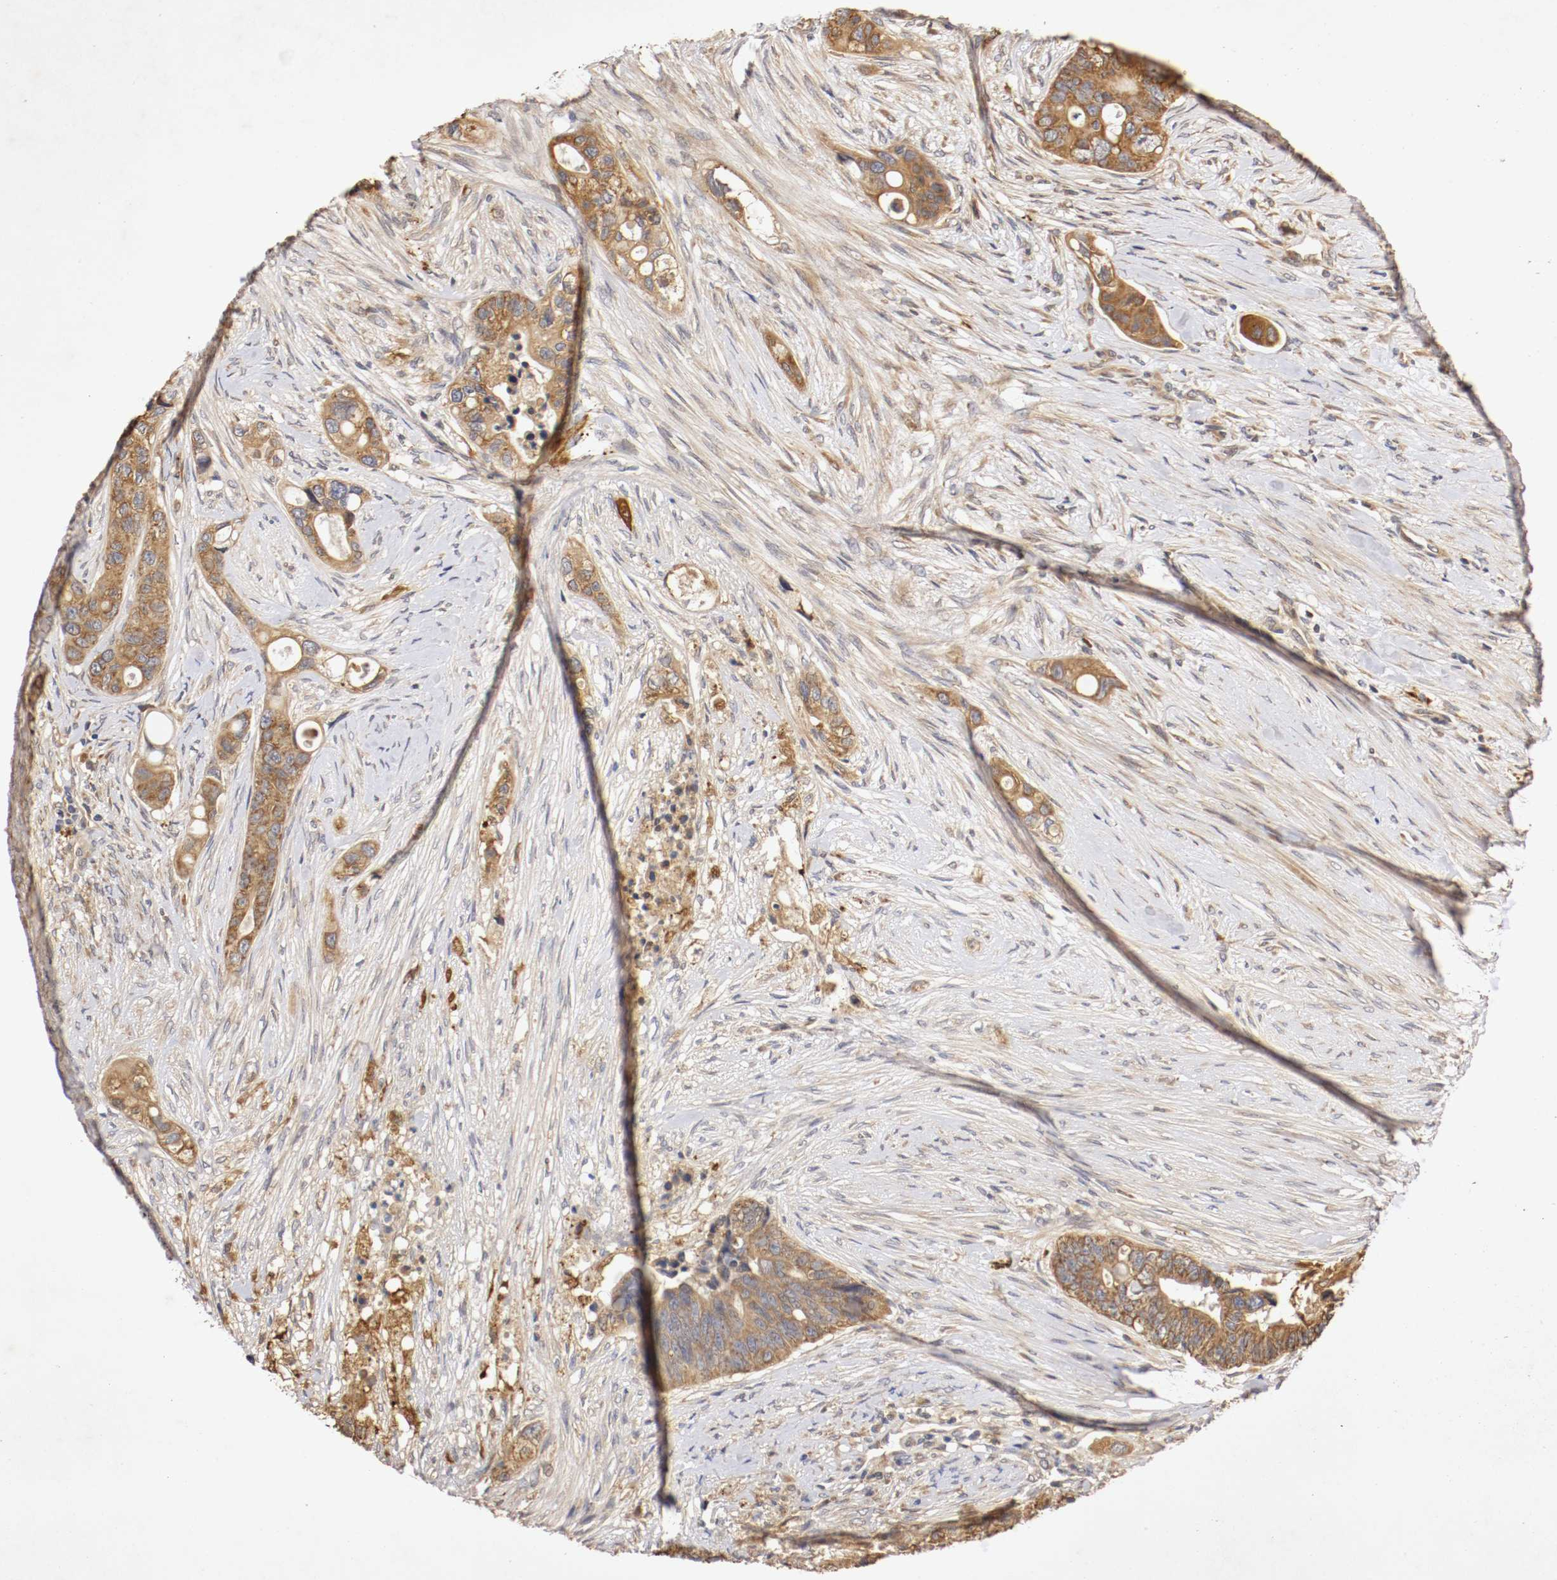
{"staining": {"intensity": "moderate", "quantity": ">75%", "location": "cytoplasmic/membranous"}, "tissue": "colorectal cancer", "cell_type": "Tumor cells", "image_type": "cancer", "snomed": [{"axis": "morphology", "description": "Adenocarcinoma, NOS"}, {"axis": "topography", "description": "Colon"}], "caption": "DAB immunohistochemical staining of human colorectal adenocarcinoma shows moderate cytoplasmic/membranous protein expression in about >75% of tumor cells.", "gene": "VEZT", "patient": {"sex": "female", "age": 57}}